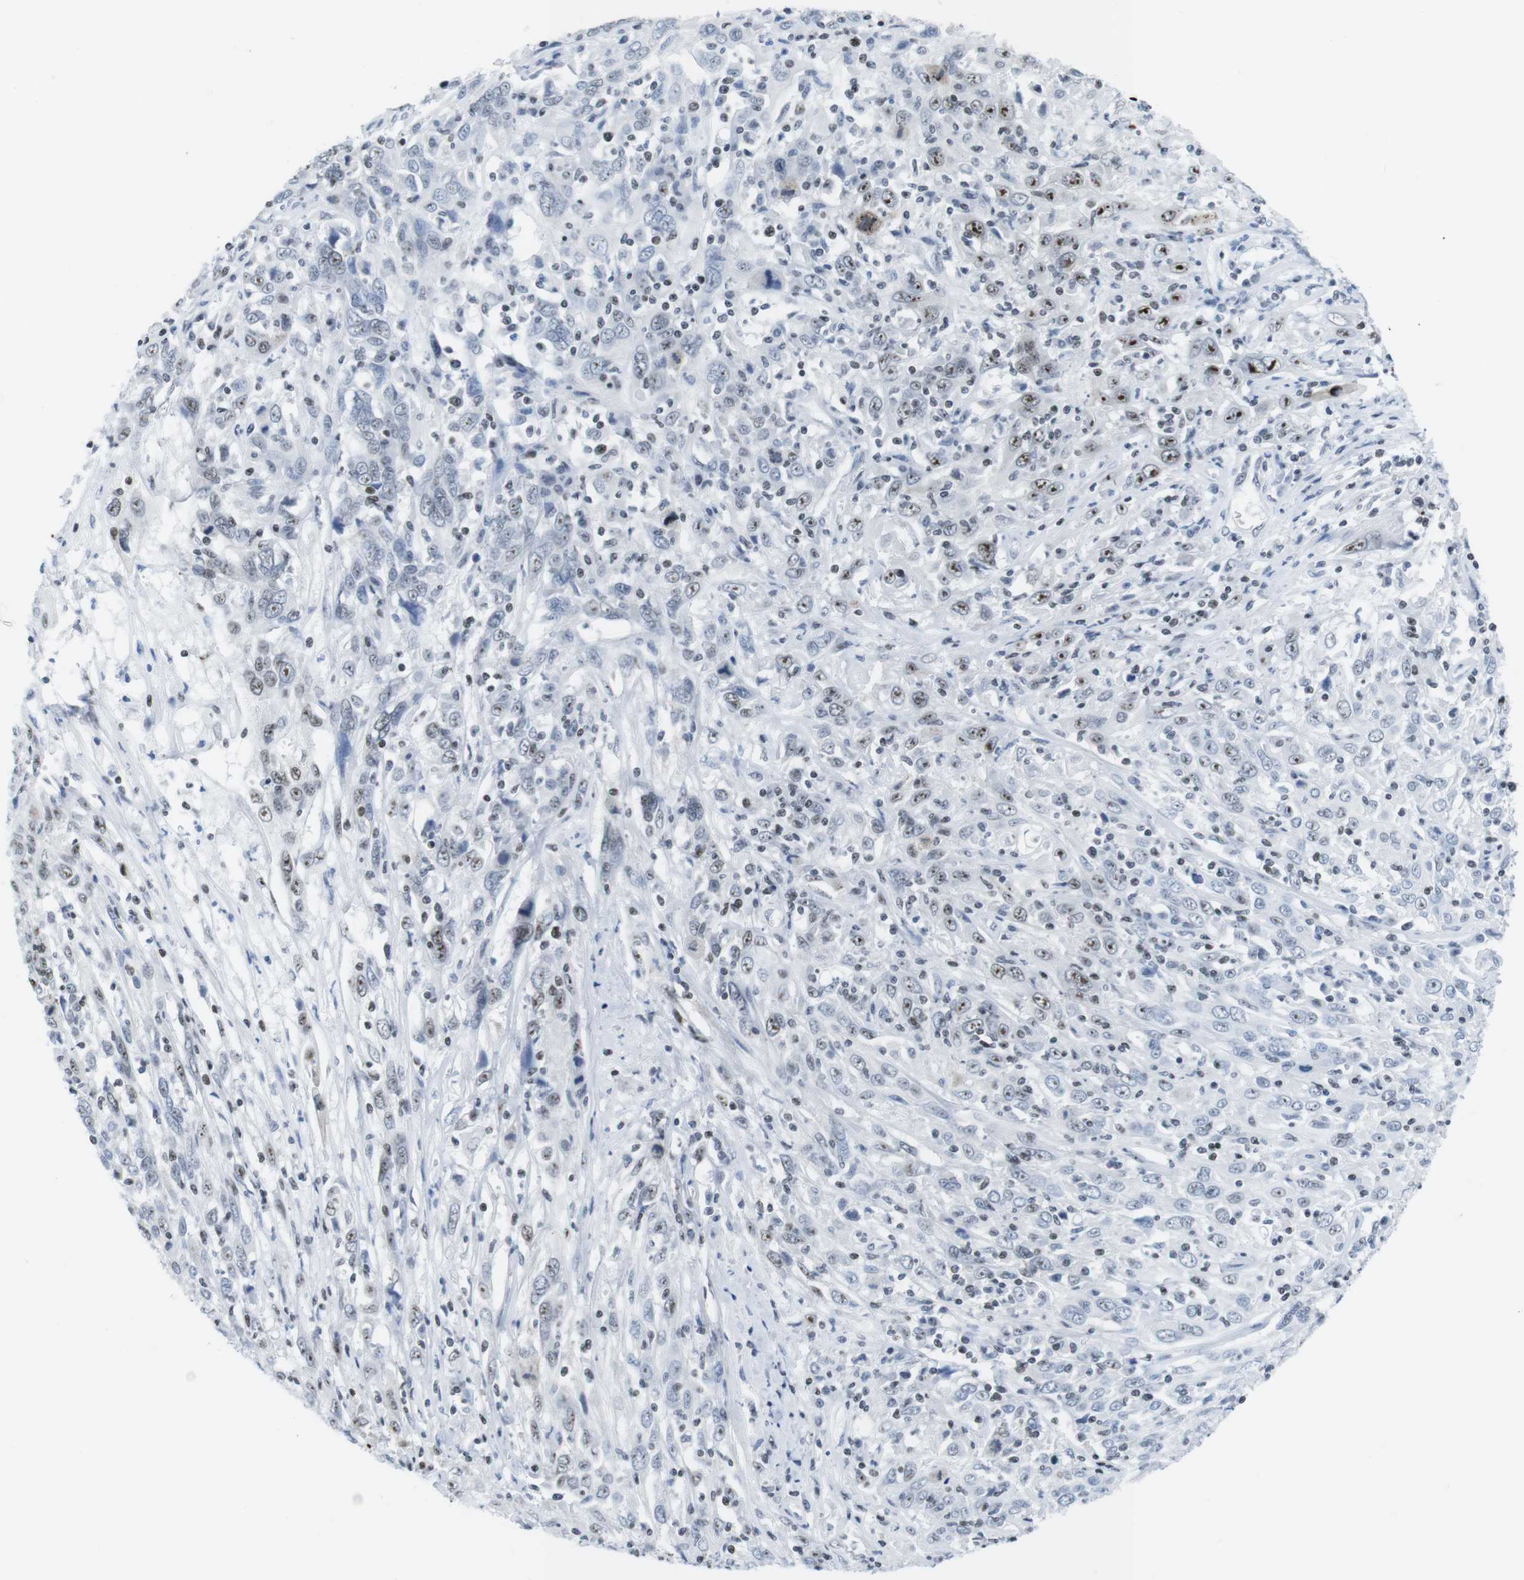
{"staining": {"intensity": "moderate", "quantity": "25%-75%", "location": "nuclear"}, "tissue": "cervical cancer", "cell_type": "Tumor cells", "image_type": "cancer", "snomed": [{"axis": "morphology", "description": "Squamous cell carcinoma, NOS"}, {"axis": "topography", "description": "Cervix"}], "caption": "A brown stain shows moderate nuclear positivity of a protein in human cervical squamous cell carcinoma tumor cells.", "gene": "NIFK", "patient": {"sex": "female", "age": 46}}